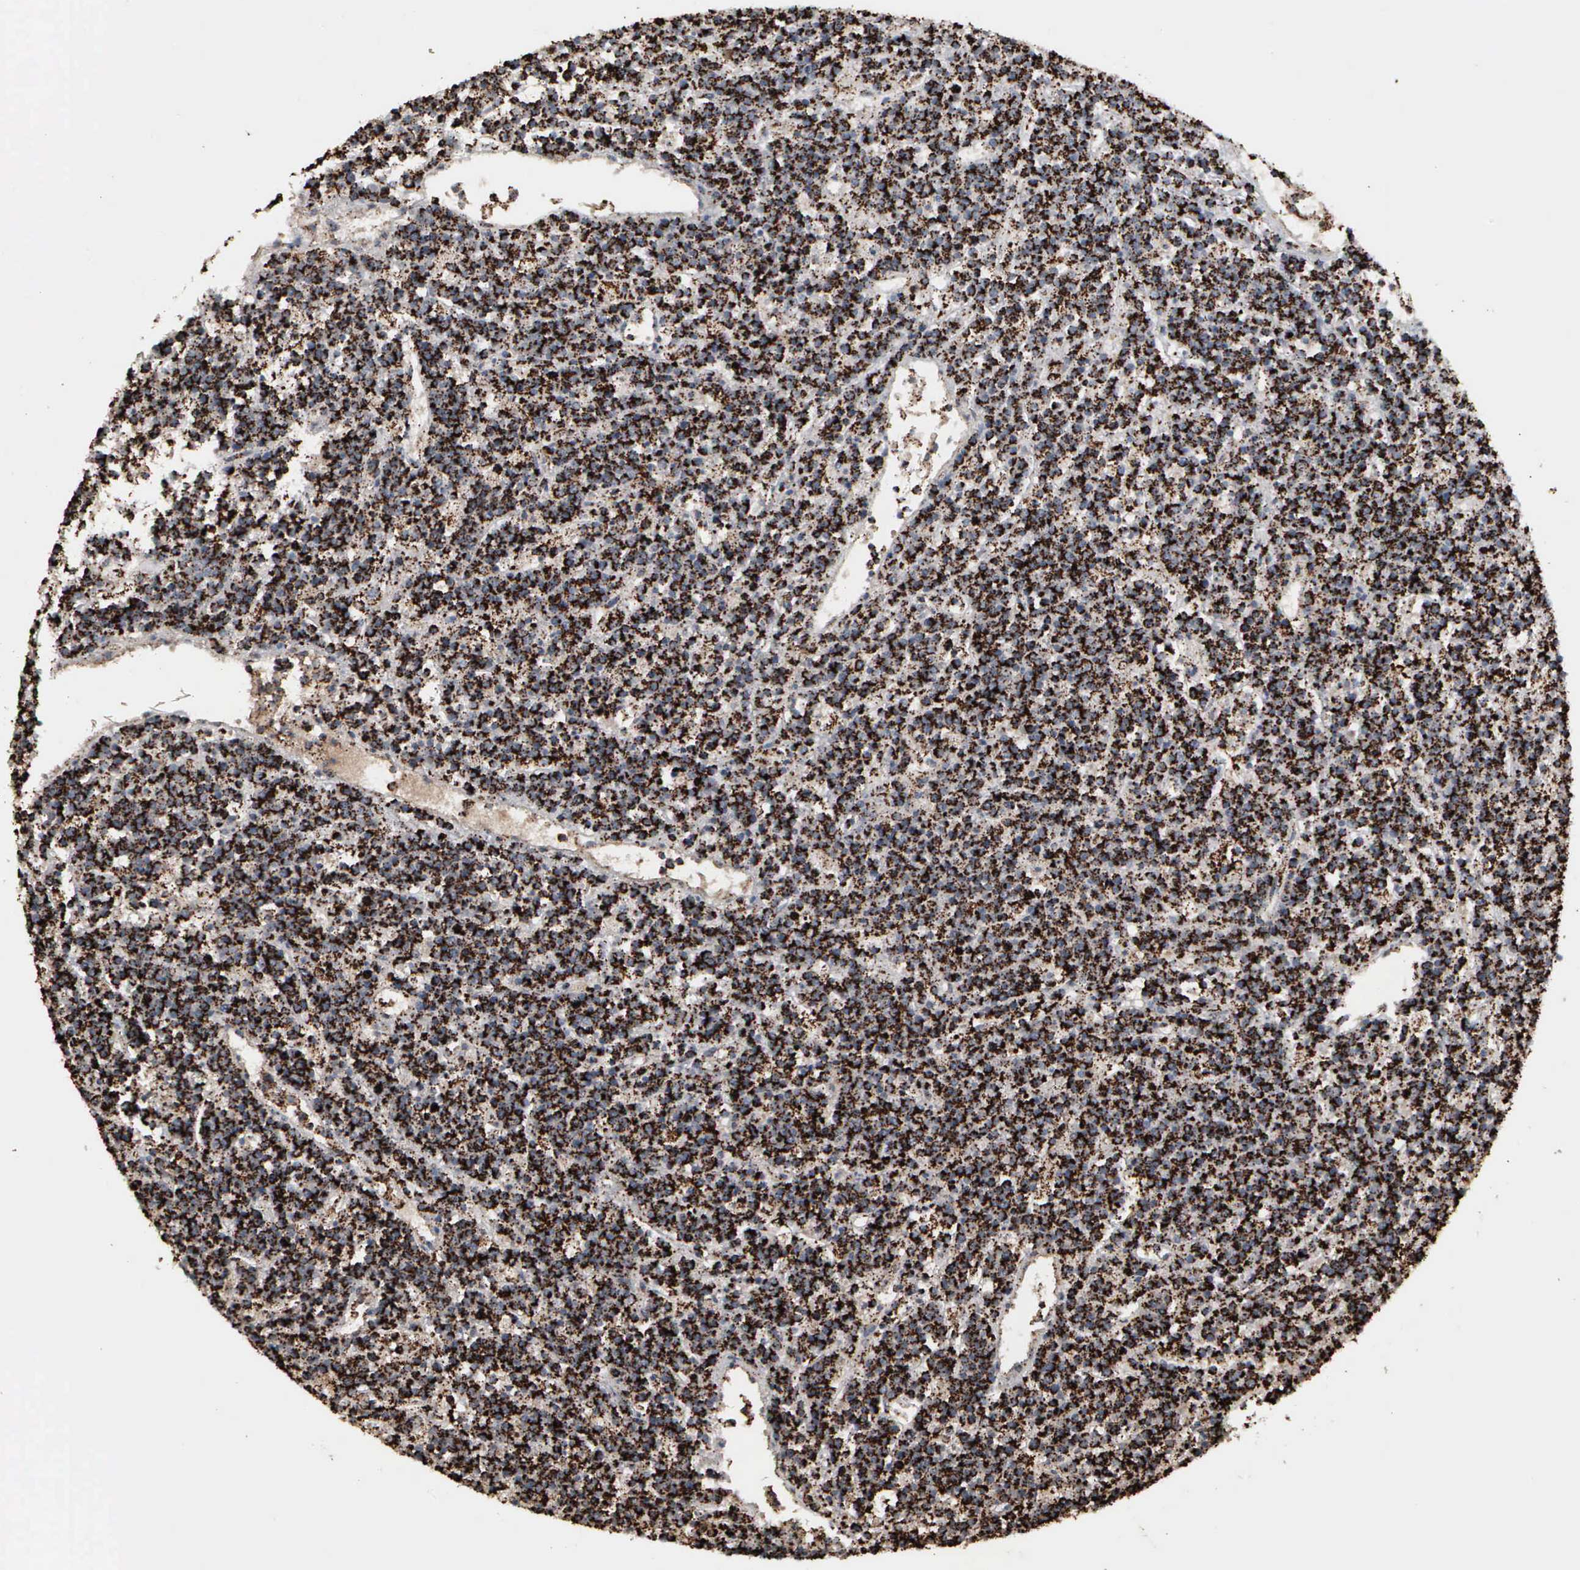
{"staining": {"intensity": "strong", "quantity": ">75%", "location": "cytoplasmic/membranous"}, "tissue": "lymphoma", "cell_type": "Tumor cells", "image_type": "cancer", "snomed": [{"axis": "morphology", "description": "Malignant lymphoma, non-Hodgkin's type, High grade"}, {"axis": "topography", "description": "Ovary"}], "caption": "Human malignant lymphoma, non-Hodgkin's type (high-grade) stained with a protein marker exhibits strong staining in tumor cells.", "gene": "HSPA9", "patient": {"sex": "female", "age": 56}}